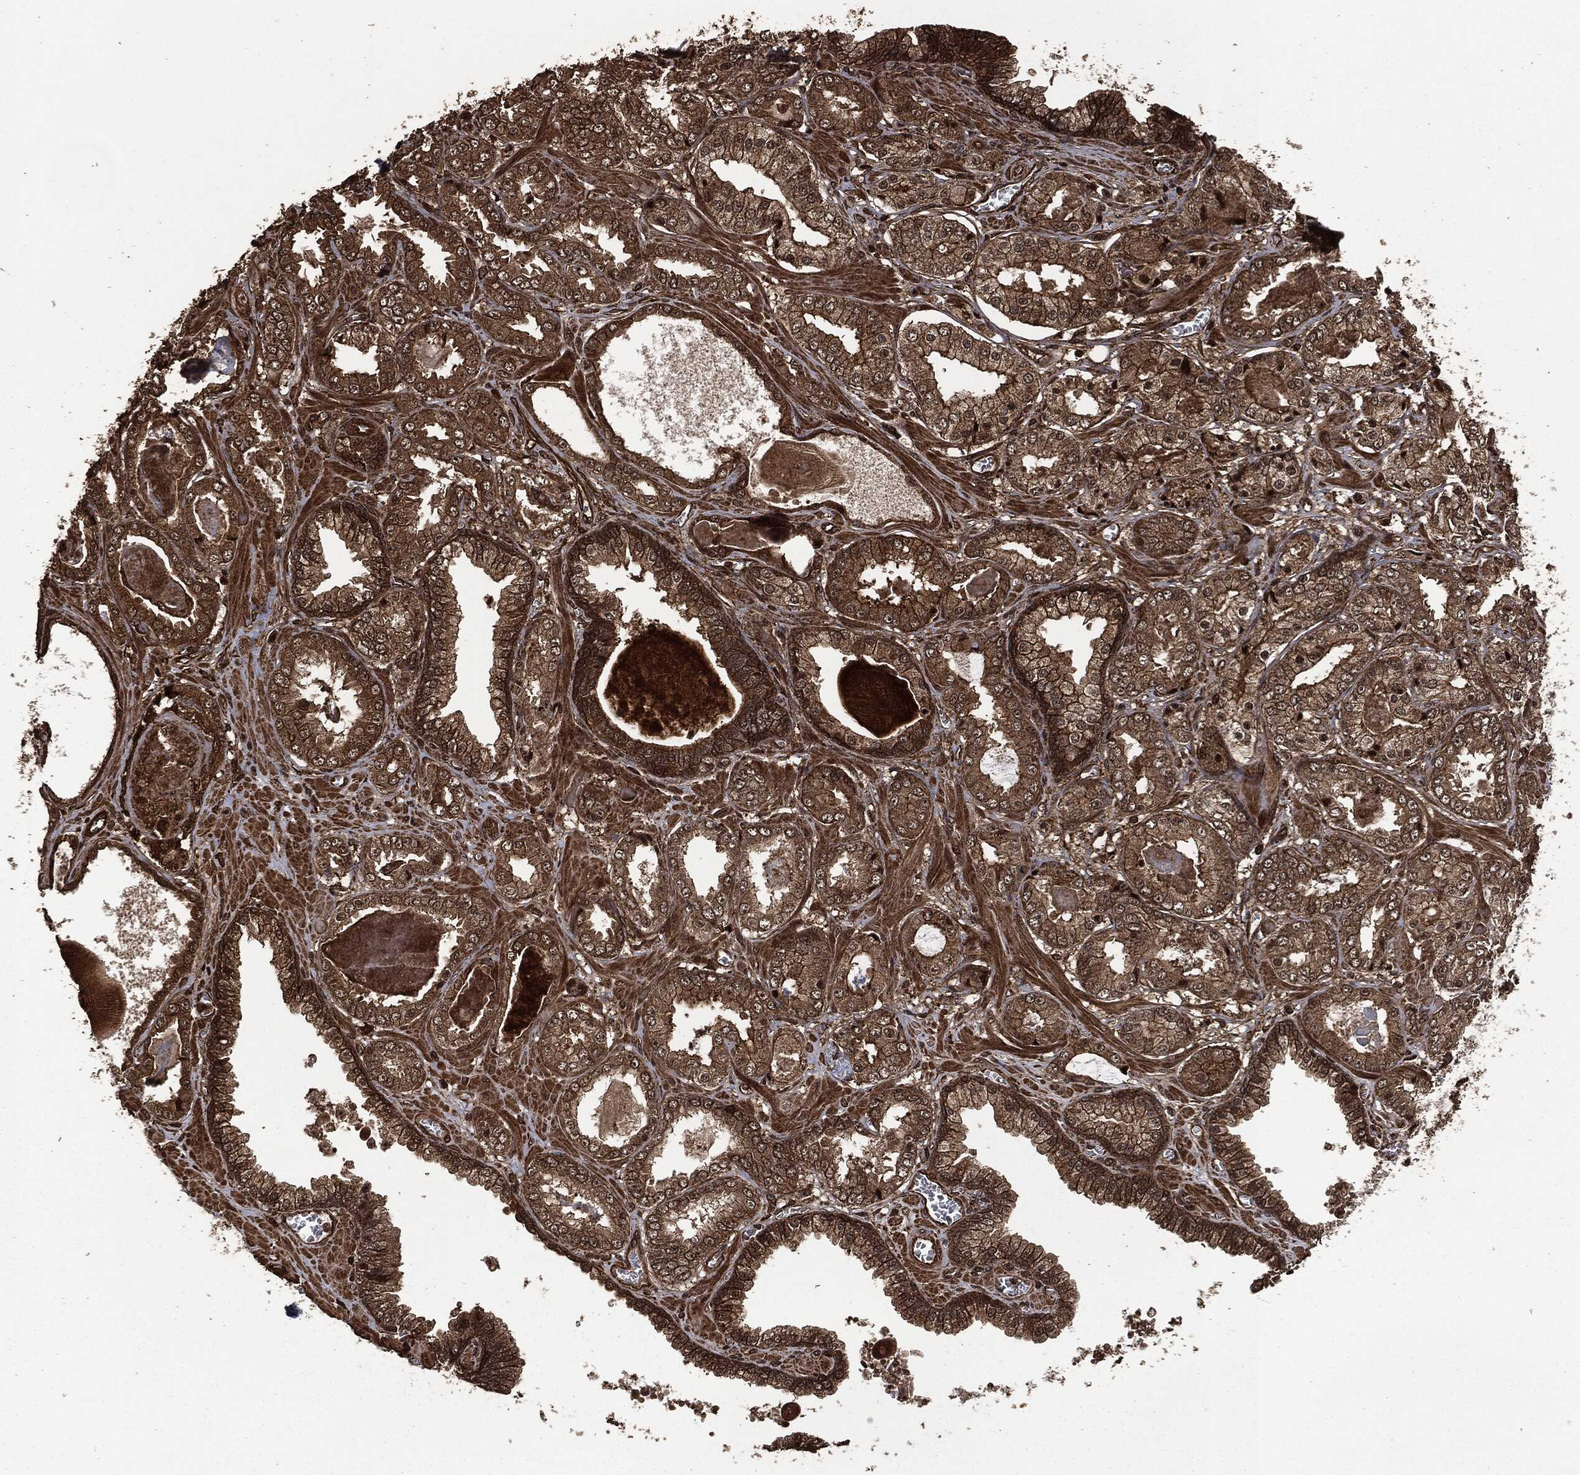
{"staining": {"intensity": "strong", "quantity": ">75%", "location": "cytoplasmic/membranous"}, "tissue": "prostate cancer", "cell_type": "Tumor cells", "image_type": "cancer", "snomed": [{"axis": "morphology", "description": "Adenocarcinoma, NOS"}, {"axis": "topography", "description": "Prostate"}], "caption": "About >75% of tumor cells in human prostate cancer display strong cytoplasmic/membranous protein positivity as visualized by brown immunohistochemical staining.", "gene": "HRAS", "patient": {"sex": "male", "age": 56}}